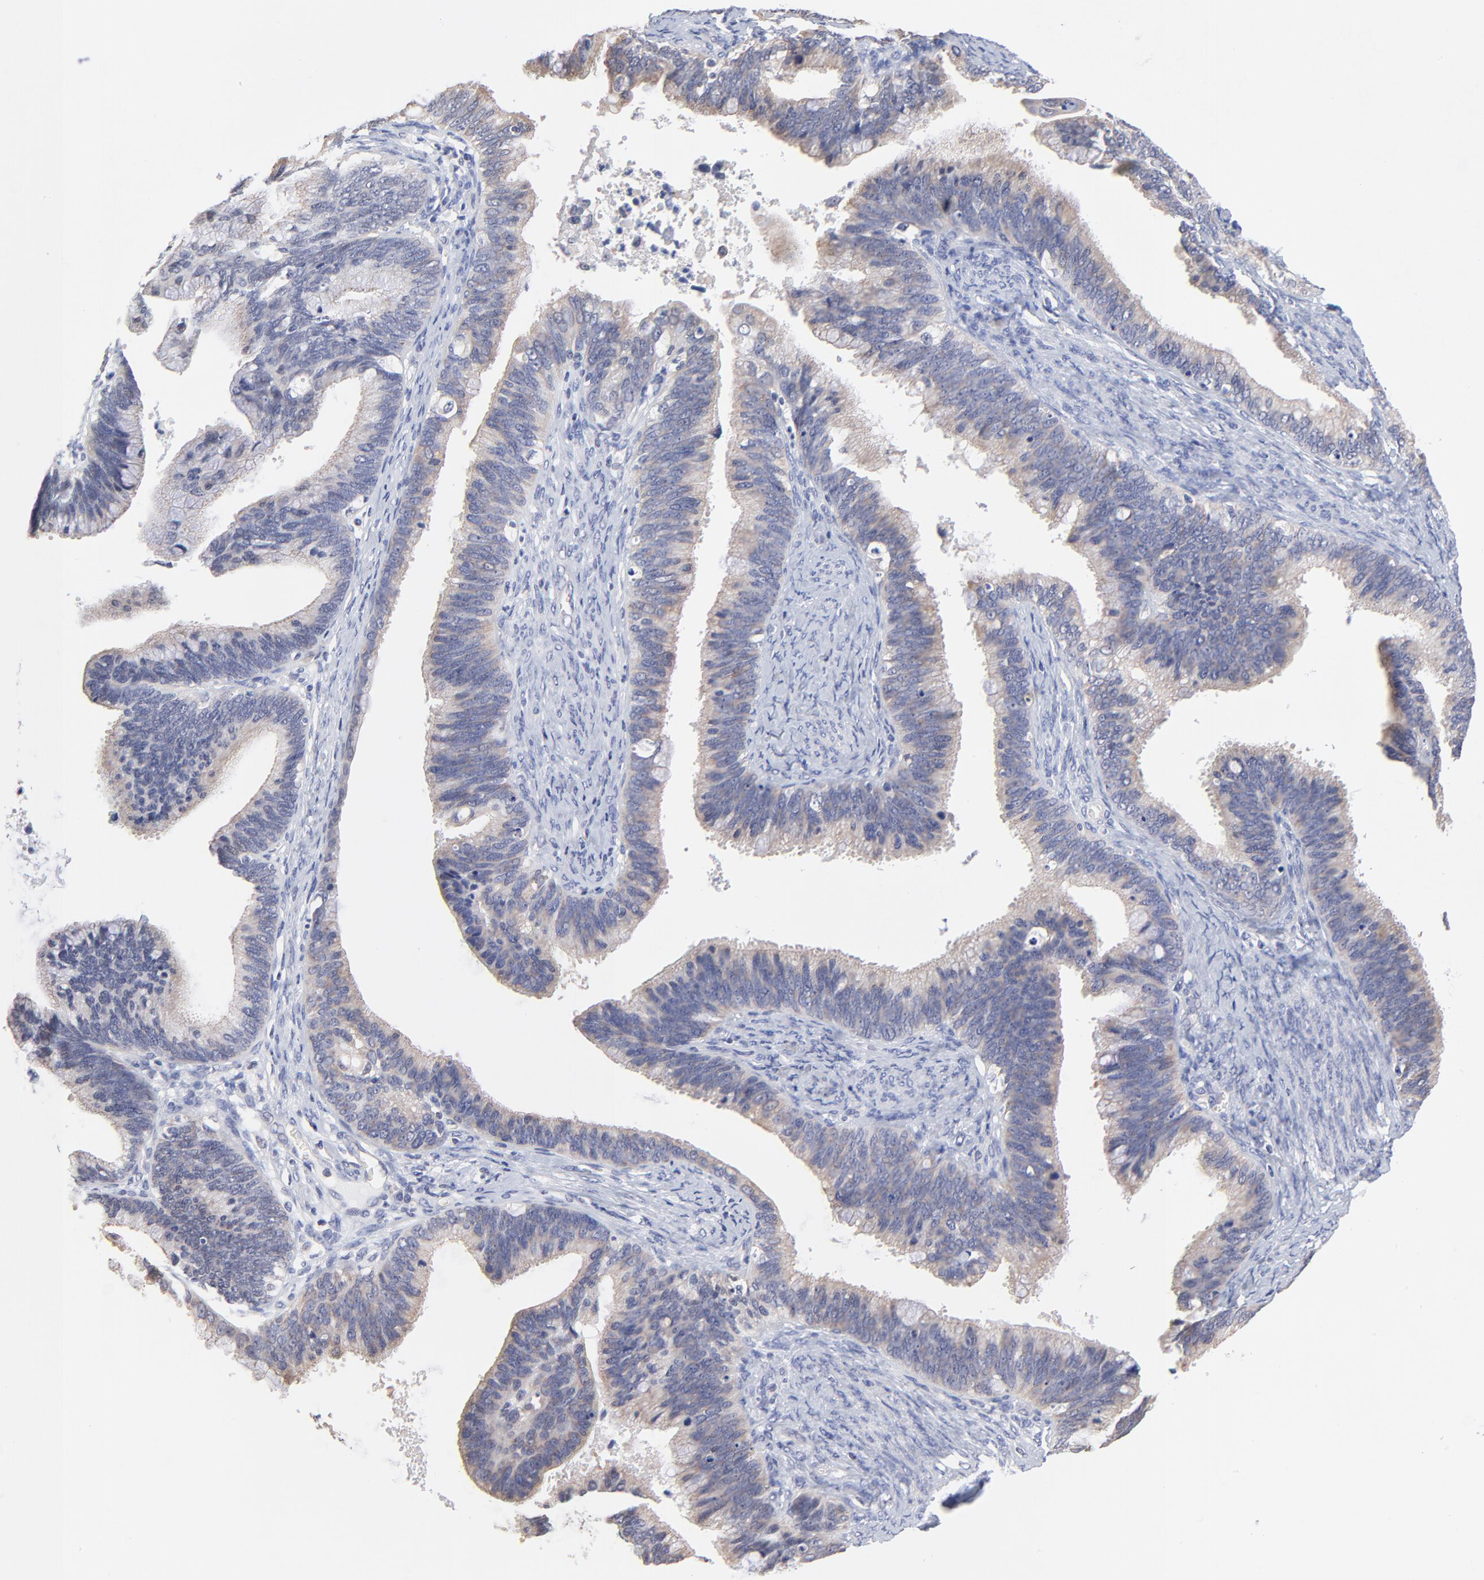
{"staining": {"intensity": "weak", "quantity": "25%-75%", "location": "cytoplasmic/membranous"}, "tissue": "cervical cancer", "cell_type": "Tumor cells", "image_type": "cancer", "snomed": [{"axis": "morphology", "description": "Adenocarcinoma, NOS"}, {"axis": "topography", "description": "Cervix"}], "caption": "High-magnification brightfield microscopy of cervical adenocarcinoma stained with DAB (3,3'-diaminobenzidine) (brown) and counterstained with hematoxylin (blue). tumor cells exhibit weak cytoplasmic/membranous positivity is appreciated in approximately25%-75% of cells.", "gene": "FBXO8", "patient": {"sex": "female", "age": 47}}